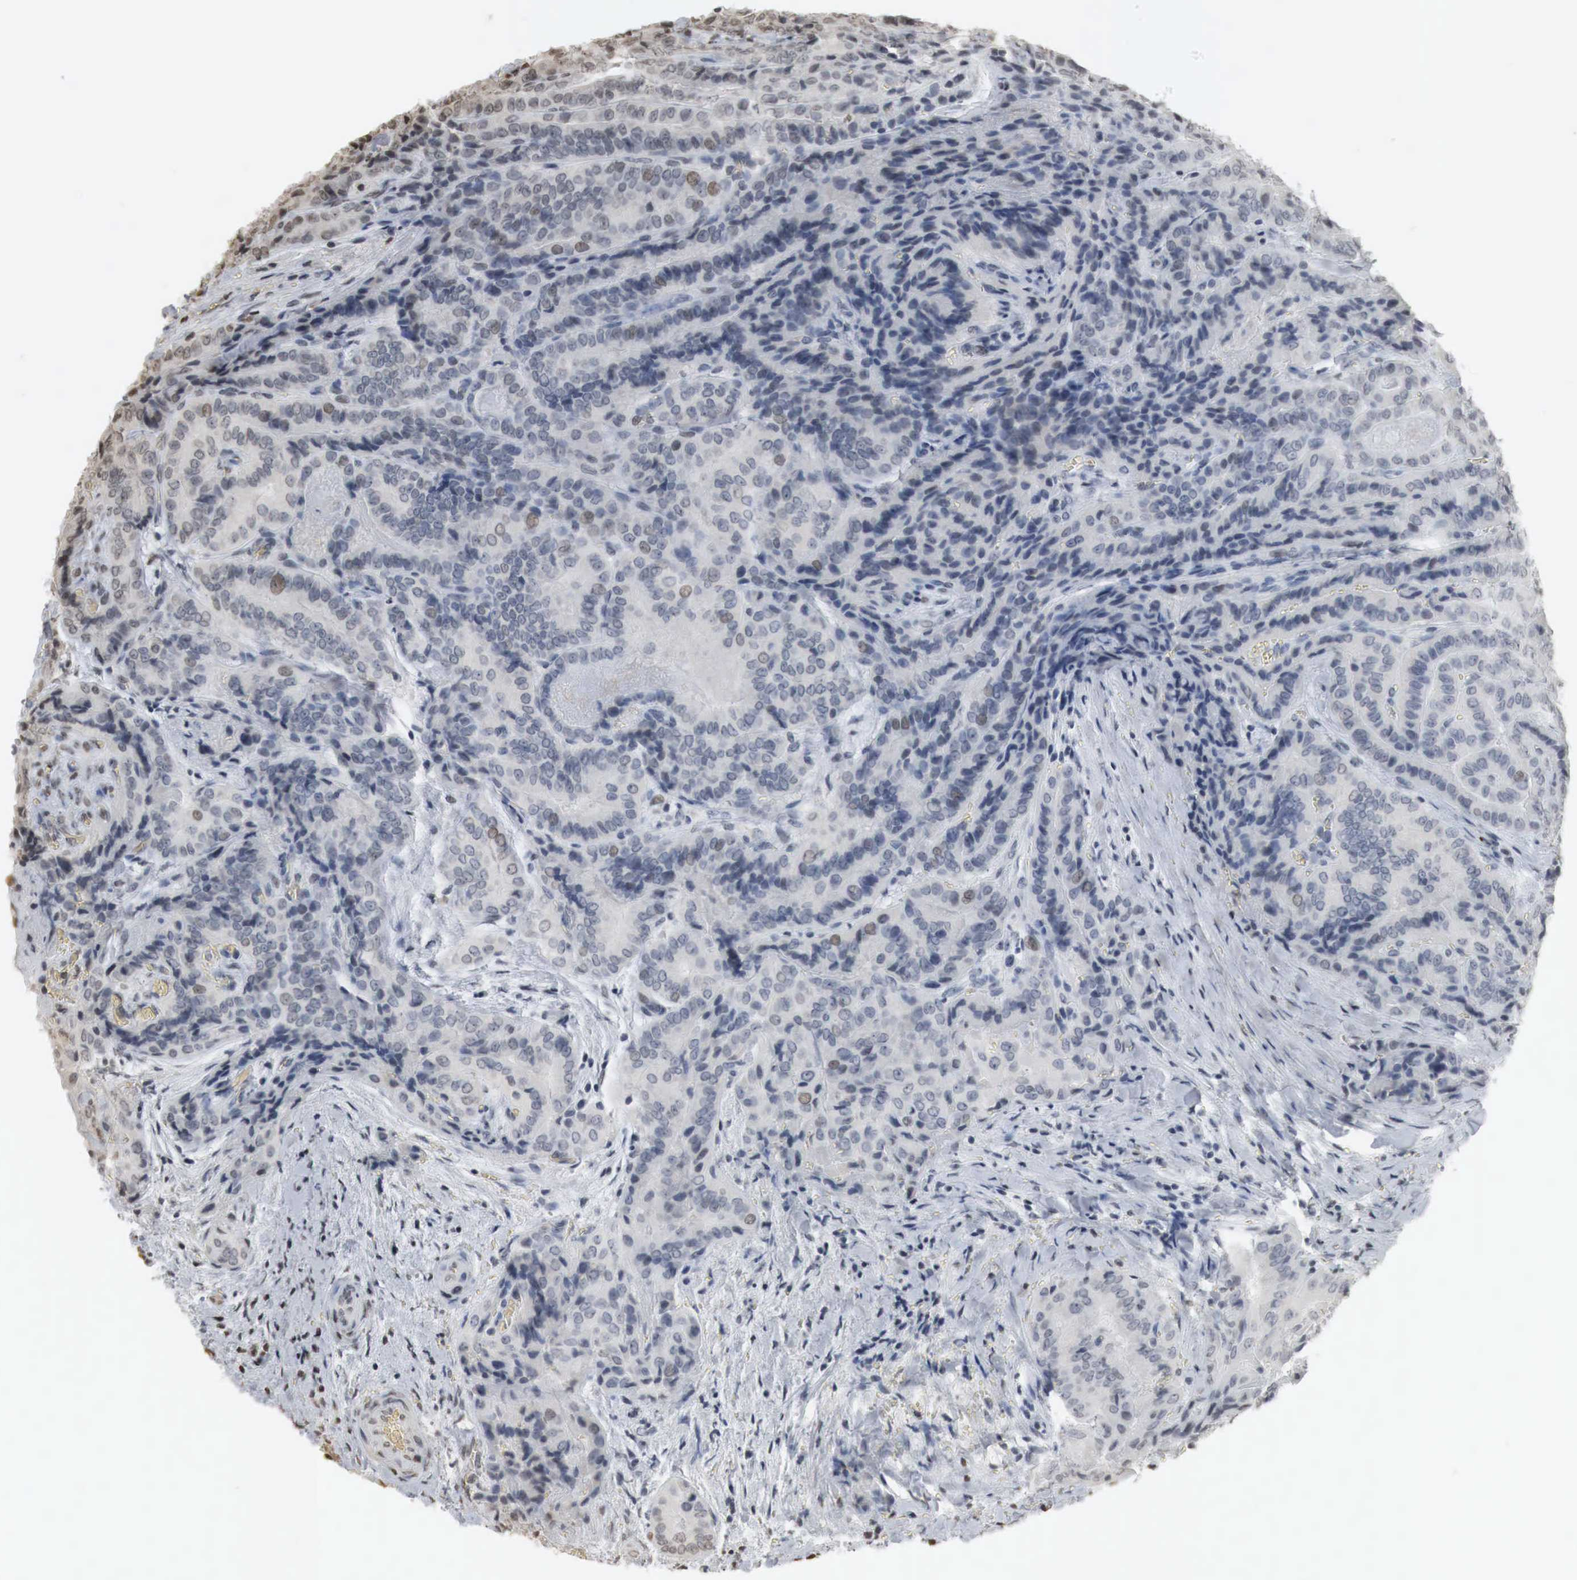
{"staining": {"intensity": "weak", "quantity": "<25%", "location": "nuclear"}, "tissue": "thyroid cancer", "cell_type": "Tumor cells", "image_type": "cancer", "snomed": [{"axis": "morphology", "description": "Papillary adenocarcinoma, NOS"}, {"axis": "topography", "description": "Thyroid gland"}], "caption": "An image of thyroid cancer (papillary adenocarcinoma) stained for a protein displays no brown staining in tumor cells. (DAB (3,3'-diaminobenzidine) immunohistochemistry visualized using brightfield microscopy, high magnification).", "gene": "ERBB4", "patient": {"sex": "female", "age": 71}}